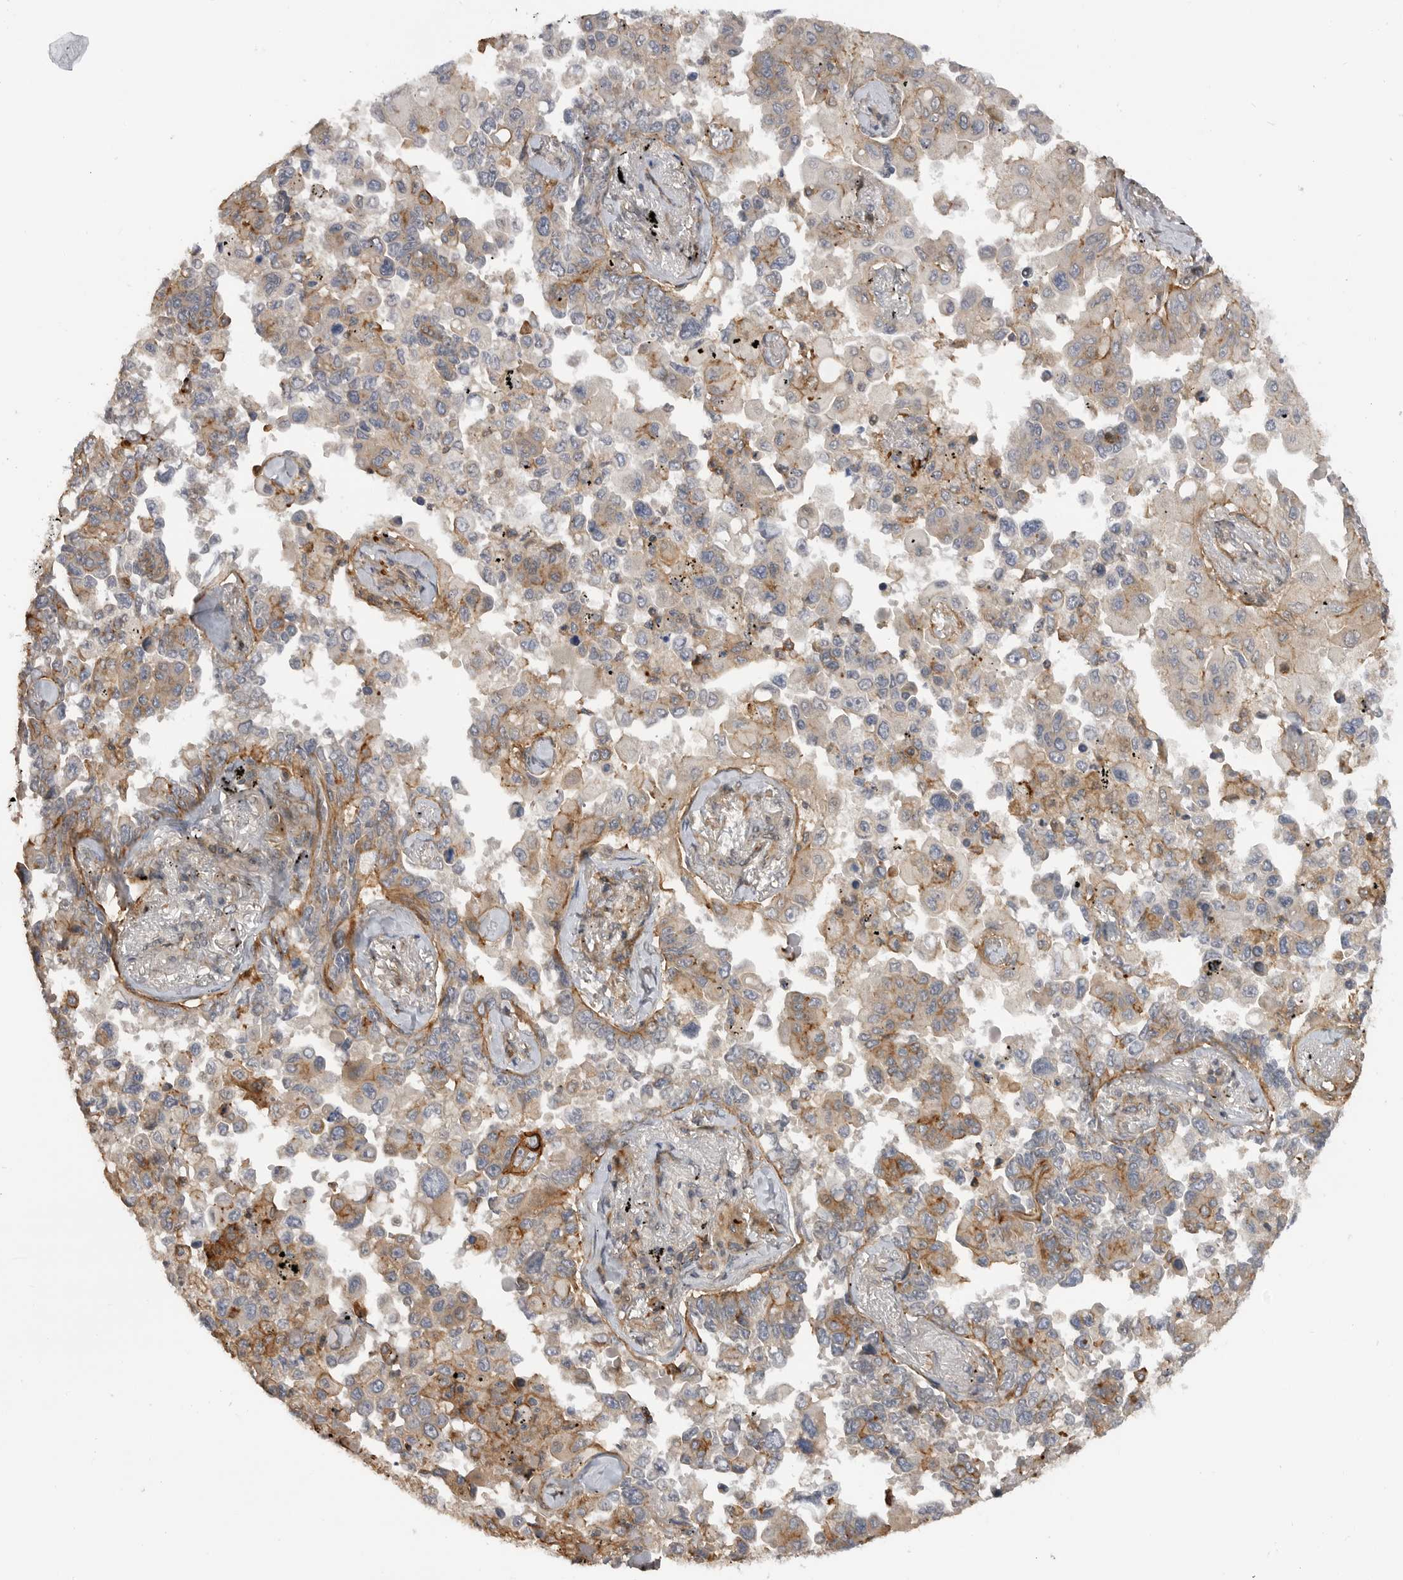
{"staining": {"intensity": "moderate", "quantity": "25%-75%", "location": "cytoplasmic/membranous"}, "tissue": "lung cancer", "cell_type": "Tumor cells", "image_type": "cancer", "snomed": [{"axis": "morphology", "description": "Adenocarcinoma, NOS"}, {"axis": "topography", "description": "Lung"}], "caption": "This is an image of immunohistochemistry (IHC) staining of lung cancer (adenocarcinoma), which shows moderate staining in the cytoplasmic/membranous of tumor cells.", "gene": "TRIM56", "patient": {"sex": "female", "age": 67}}